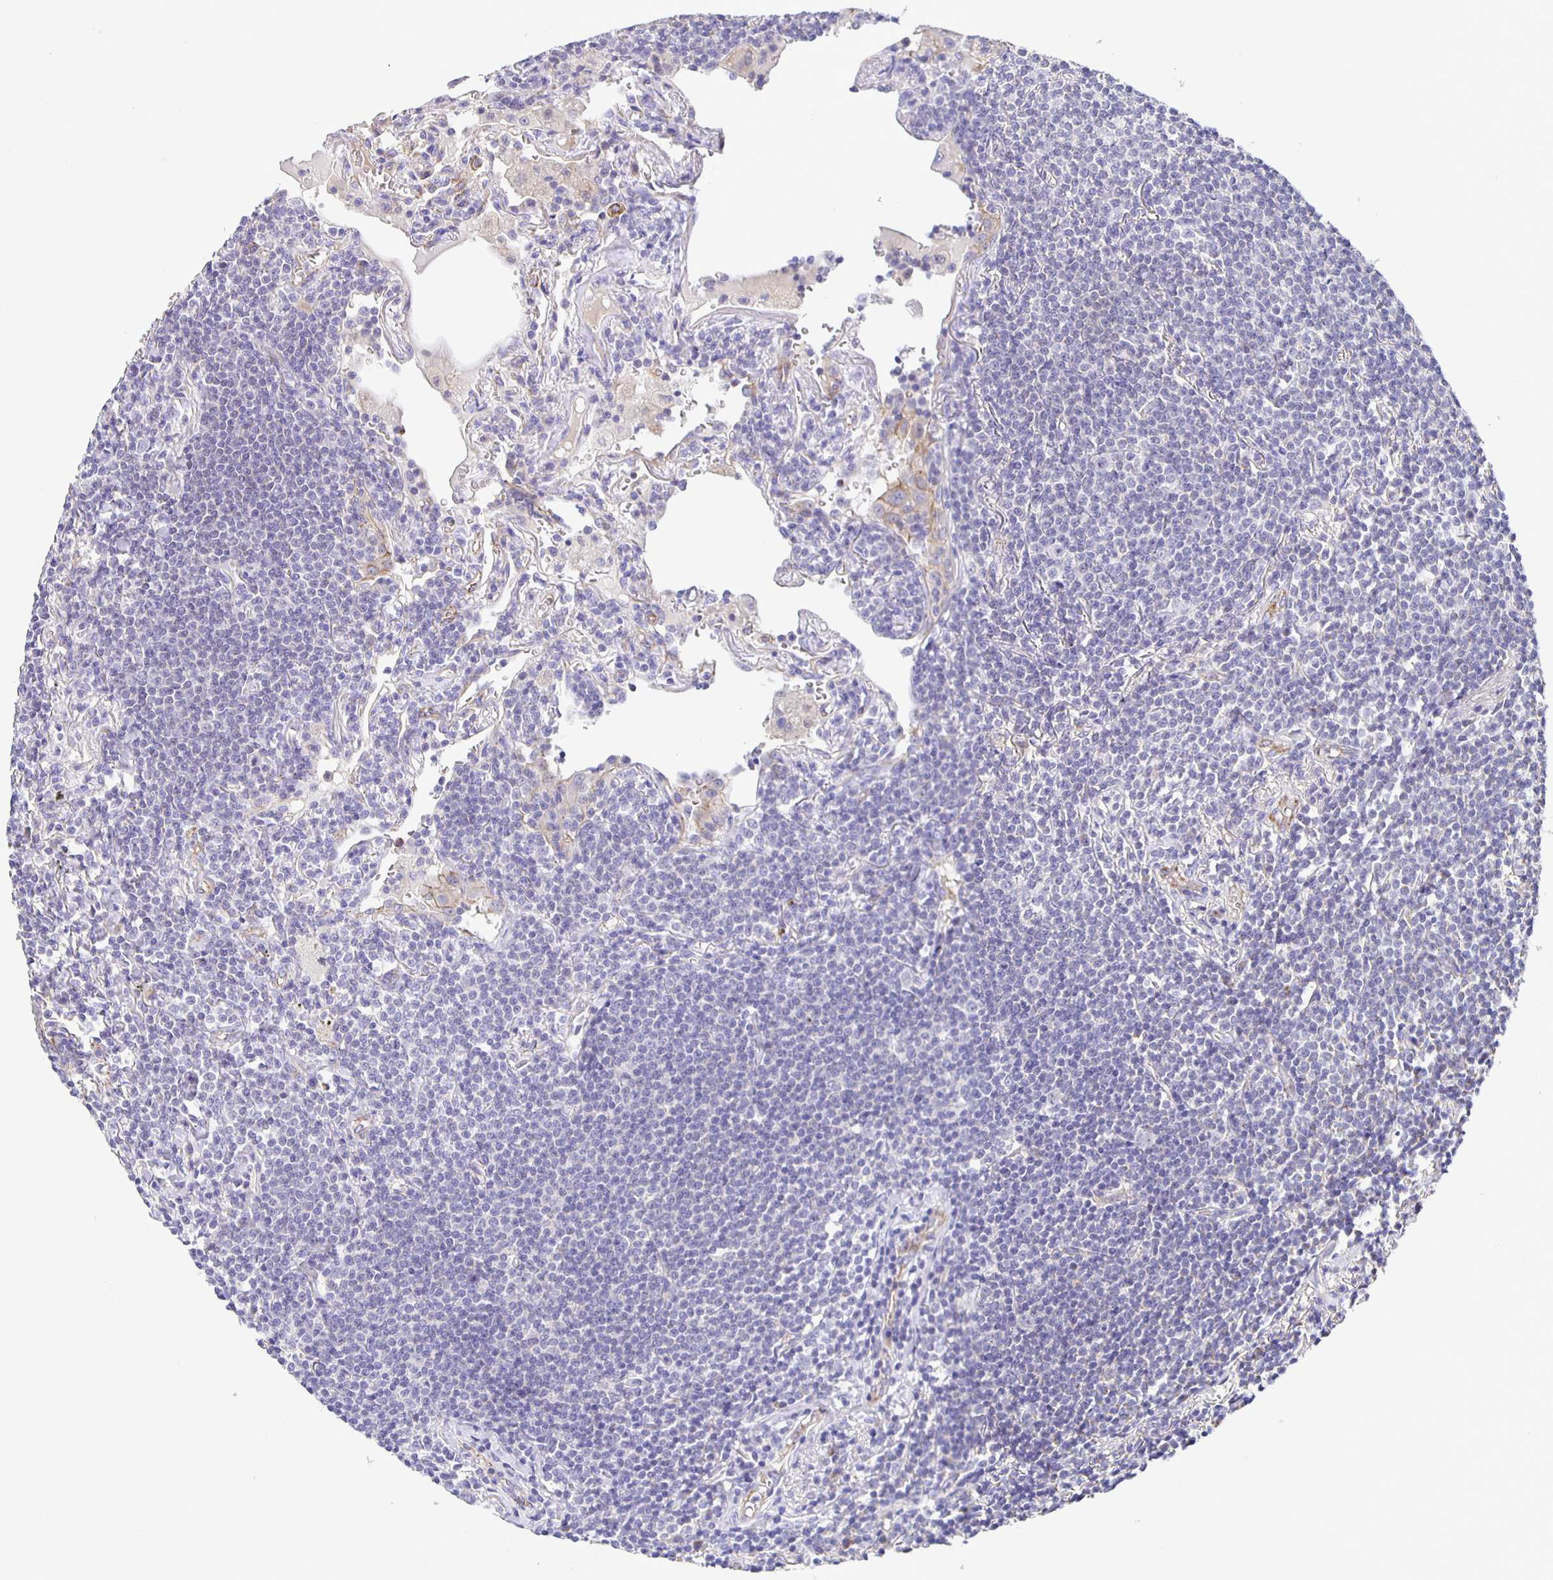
{"staining": {"intensity": "negative", "quantity": "none", "location": "none"}, "tissue": "lymphoma", "cell_type": "Tumor cells", "image_type": "cancer", "snomed": [{"axis": "morphology", "description": "Malignant lymphoma, non-Hodgkin's type, Low grade"}, {"axis": "topography", "description": "Lung"}], "caption": "High power microscopy histopathology image of an immunohistochemistry (IHC) image of lymphoma, revealing no significant staining in tumor cells.", "gene": "JMJD4", "patient": {"sex": "female", "age": 71}}